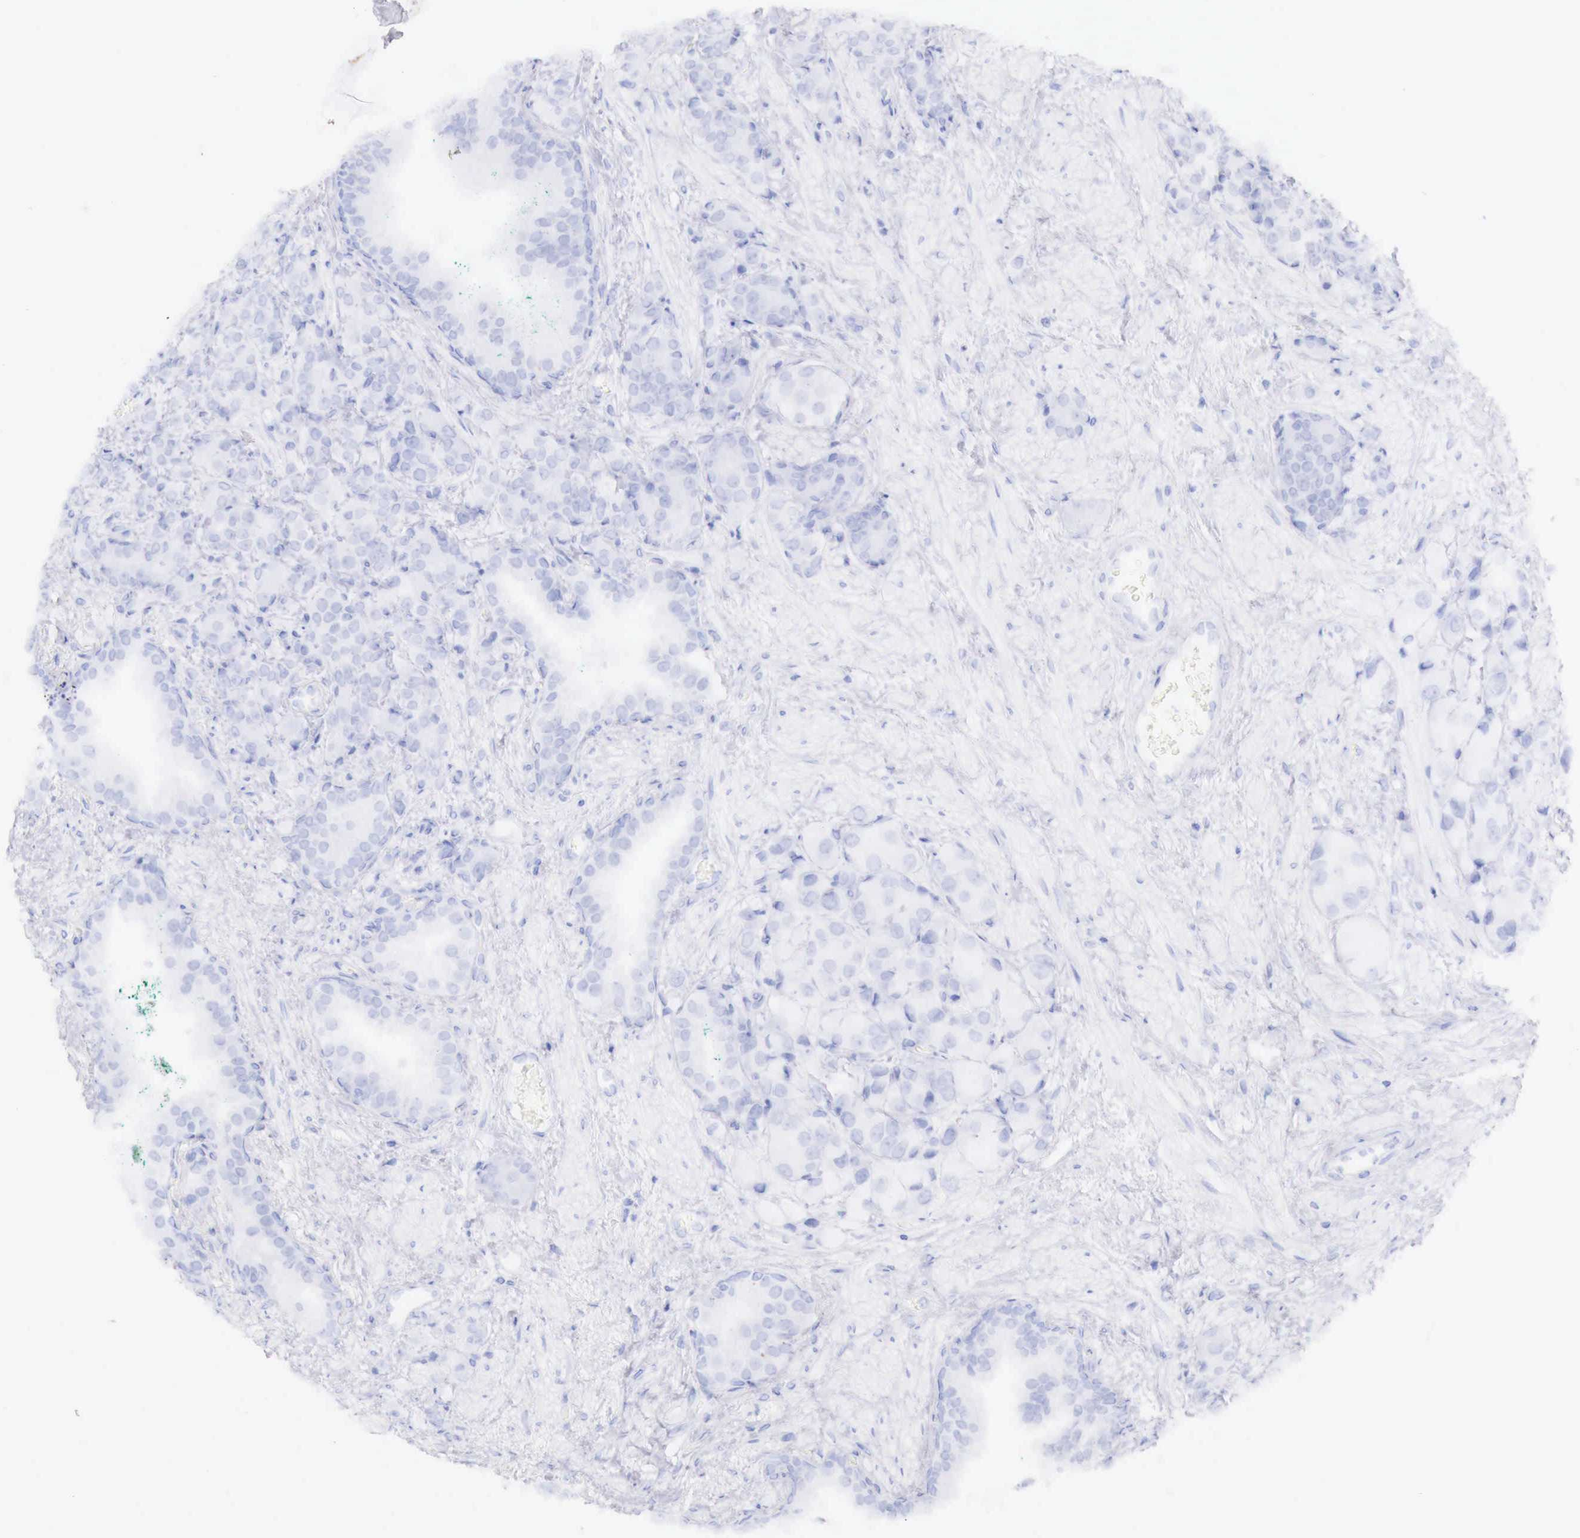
{"staining": {"intensity": "negative", "quantity": "none", "location": "none"}, "tissue": "prostate cancer", "cell_type": "Tumor cells", "image_type": "cancer", "snomed": [{"axis": "morphology", "description": "Adenocarcinoma, Medium grade"}, {"axis": "topography", "description": "Prostate"}], "caption": "The immunohistochemistry (IHC) image has no significant expression in tumor cells of prostate cancer (adenocarcinoma (medium-grade)) tissue. (DAB (3,3'-diaminobenzidine) immunohistochemistry visualized using brightfield microscopy, high magnification).", "gene": "INHA", "patient": {"sex": "male", "age": 70}}